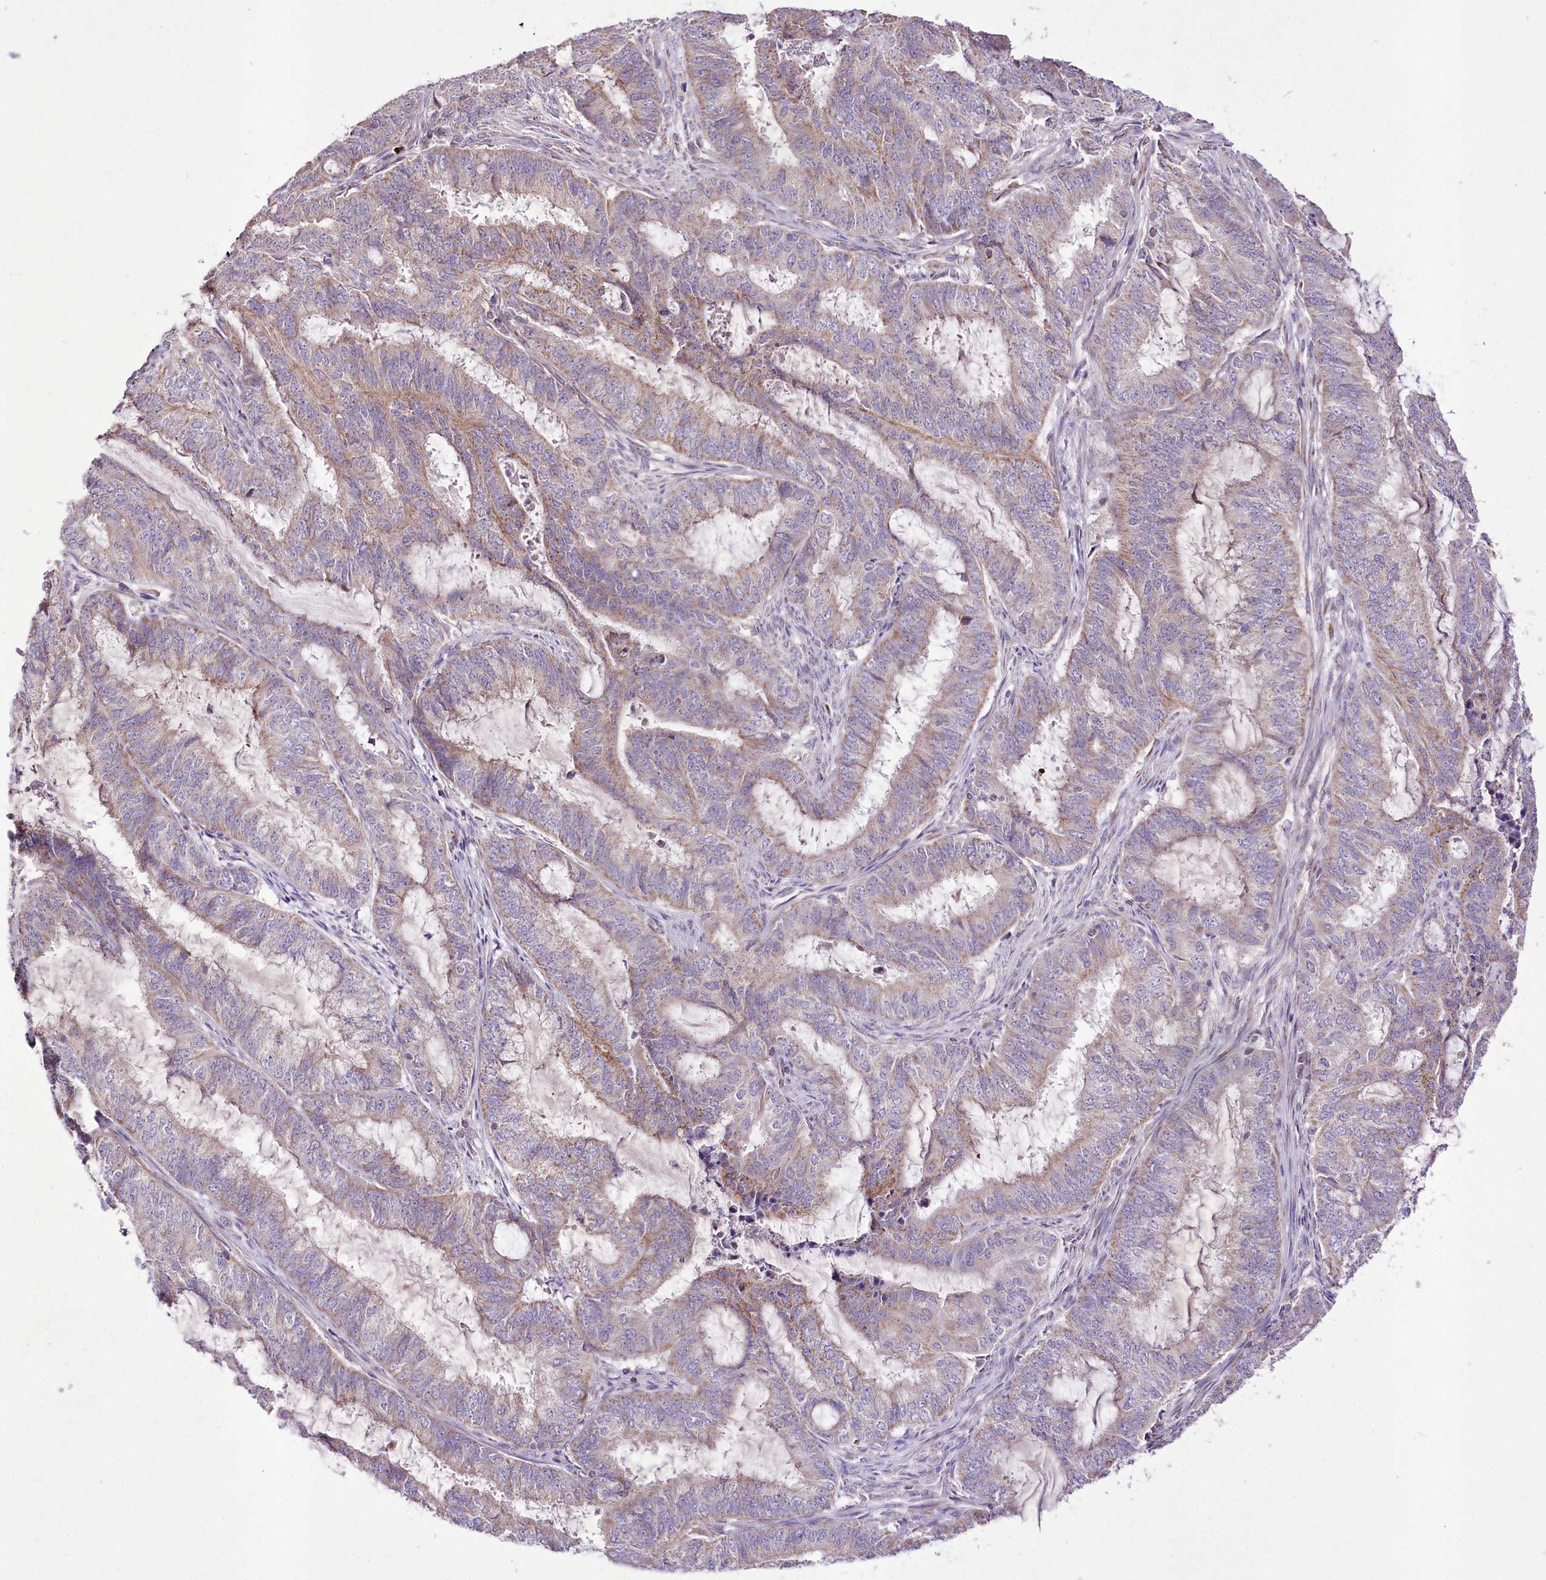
{"staining": {"intensity": "weak", "quantity": "25%-75%", "location": "cytoplasmic/membranous"}, "tissue": "endometrial cancer", "cell_type": "Tumor cells", "image_type": "cancer", "snomed": [{"axis": "morphology", "description": "Adenocarcinoma, NOS"}, {"axis": "topography", "description": "Endometrium"}], "caption": "Endometrial adenocarcinoma stained with DAB immunohistochemistry (IHC) displays low levels of weak cytoplasmic/membranous staining in about 25%-75% of tumor cells.", "gene": "ATE1", "patient": {"sex": "female", "age": 51}}